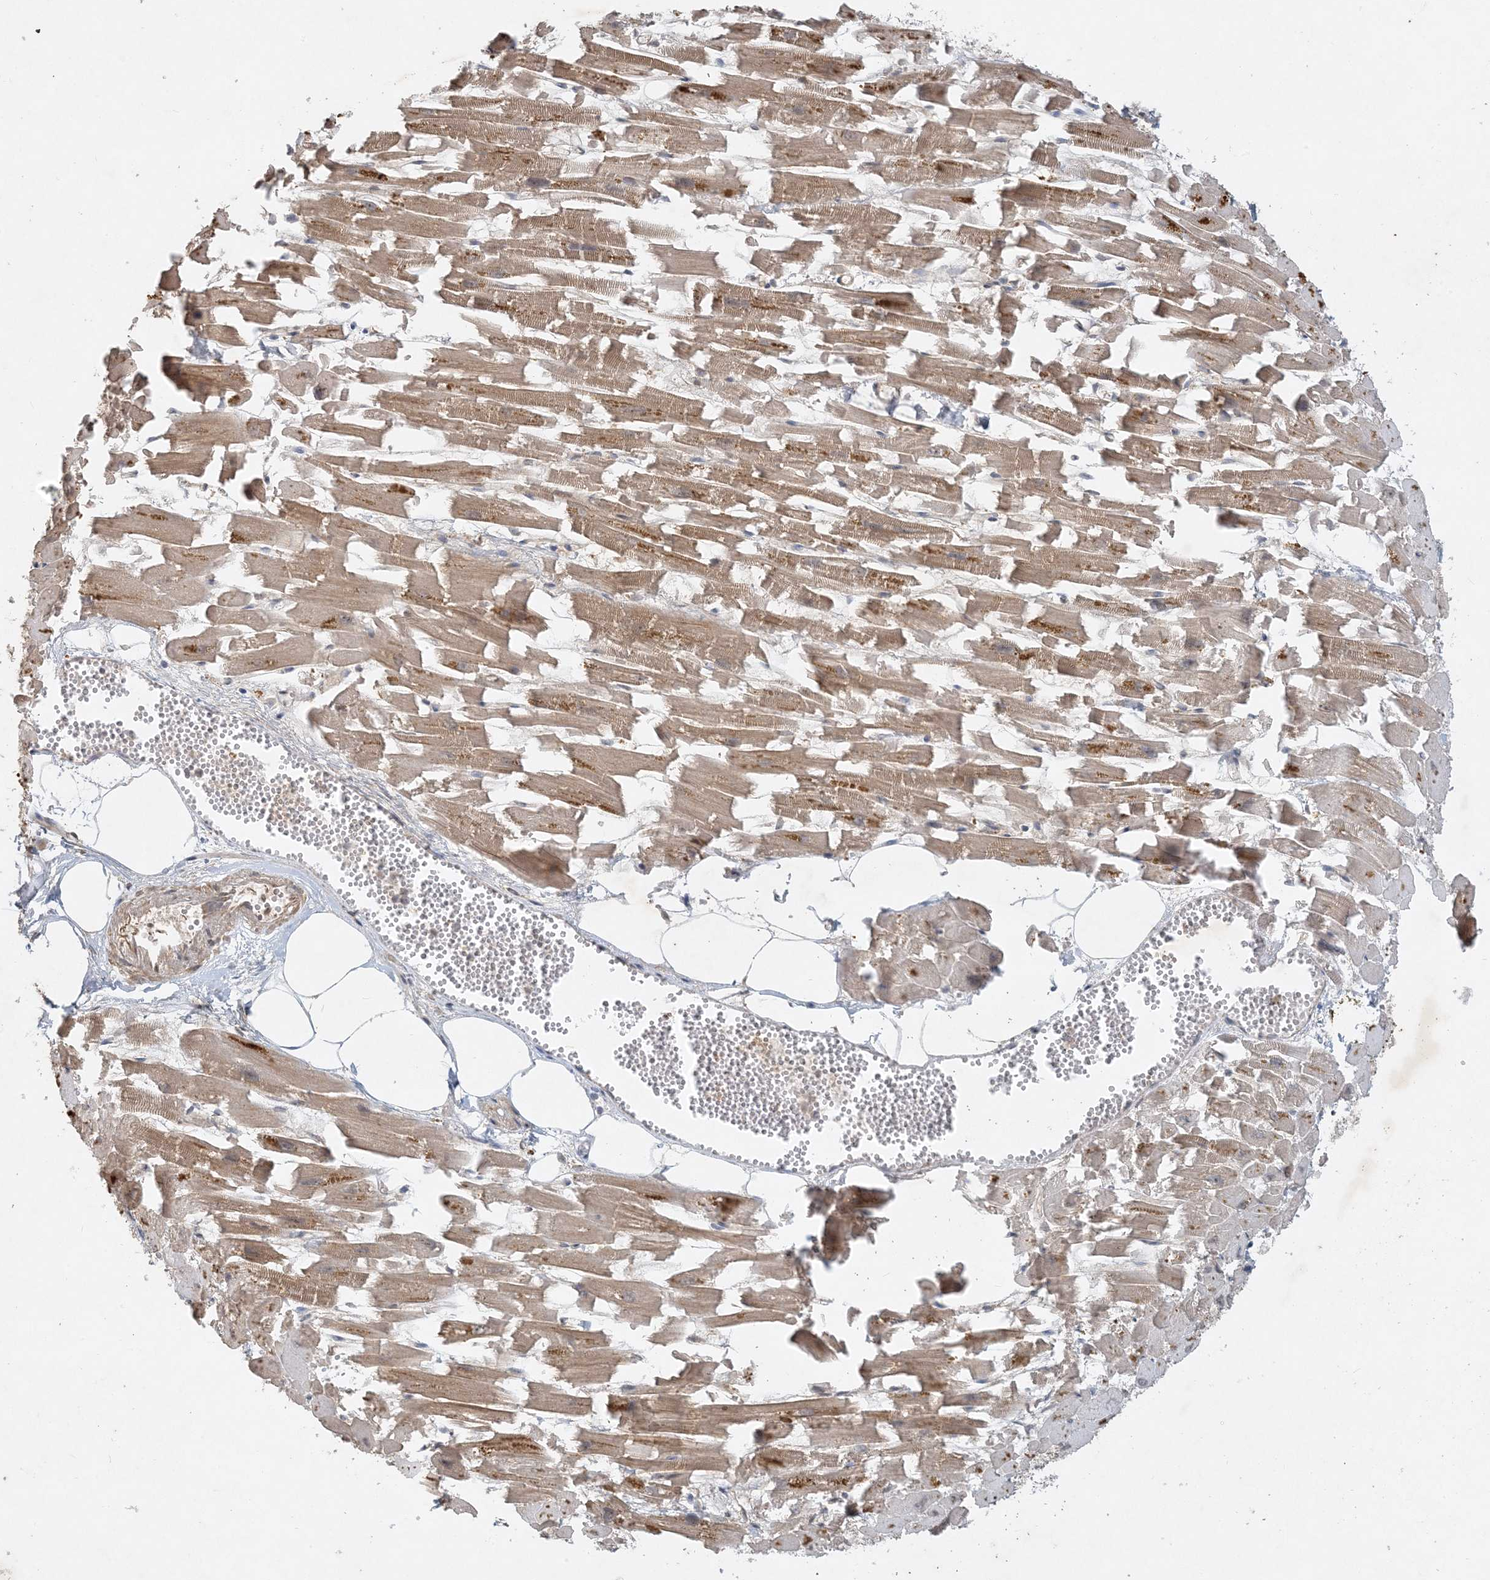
{"staining": {"intensity": "moderate", "quantity": ">75%", "location": "cytoplasmic/membranous"}, "tissue": "heart muscle", "cell_type": "Cardiomyocytes", "image_type": "normal", "snomed": [{"axis": "morphology", "description": "Normal tissue, NOS"}, {"axis": "topography", "description": "Heart"}], "caption": "The image shows immunohistochemical staining of normal heart muscle. There is moderate cytoplasmic/membranous positivity is identified in about >75% of cardiomyocytes. (IHC, brightfield microscopy, high magnification).", "gene": "ZCCHC4", "patient": {"sex": "female", "age": 64}}